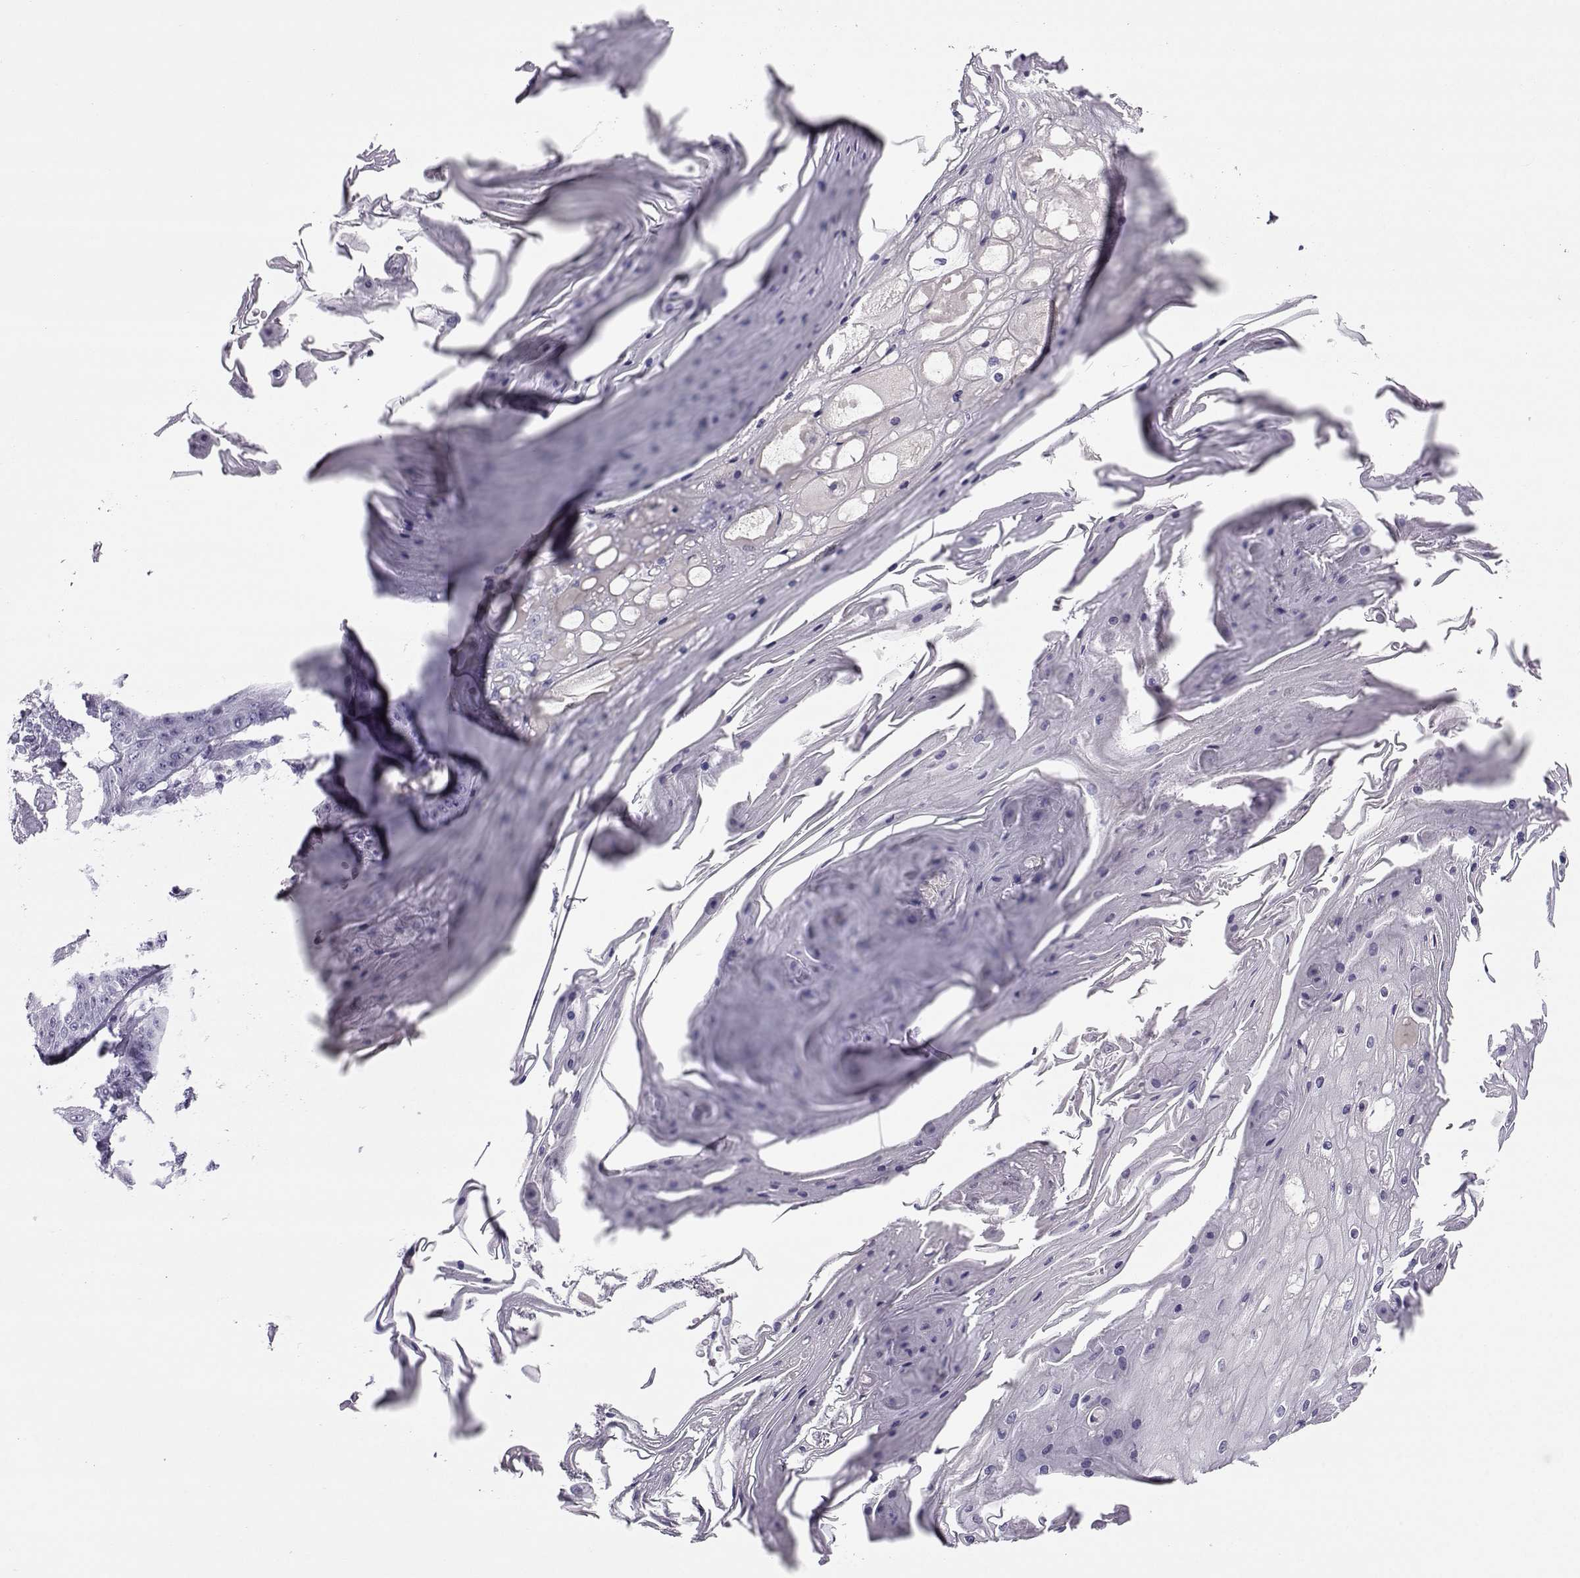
{"staining": {"intensity": "negative", "quantity": "none", "location": "none"}, "tissue": "skin cancer", "cell_type": "Tumor cells", "image_type": "cancer", "snomed": [{"axis": "morphology", "description": "Squamous cell carcinoma, NOS"}, {"axis": "topography", "description": "Skin"}], "caption": "Tumor cells show no significant staining in skin squamous cell carcinoma.", "gene": "ARMC2", "patient": {"sex": "male", "age": 70}}